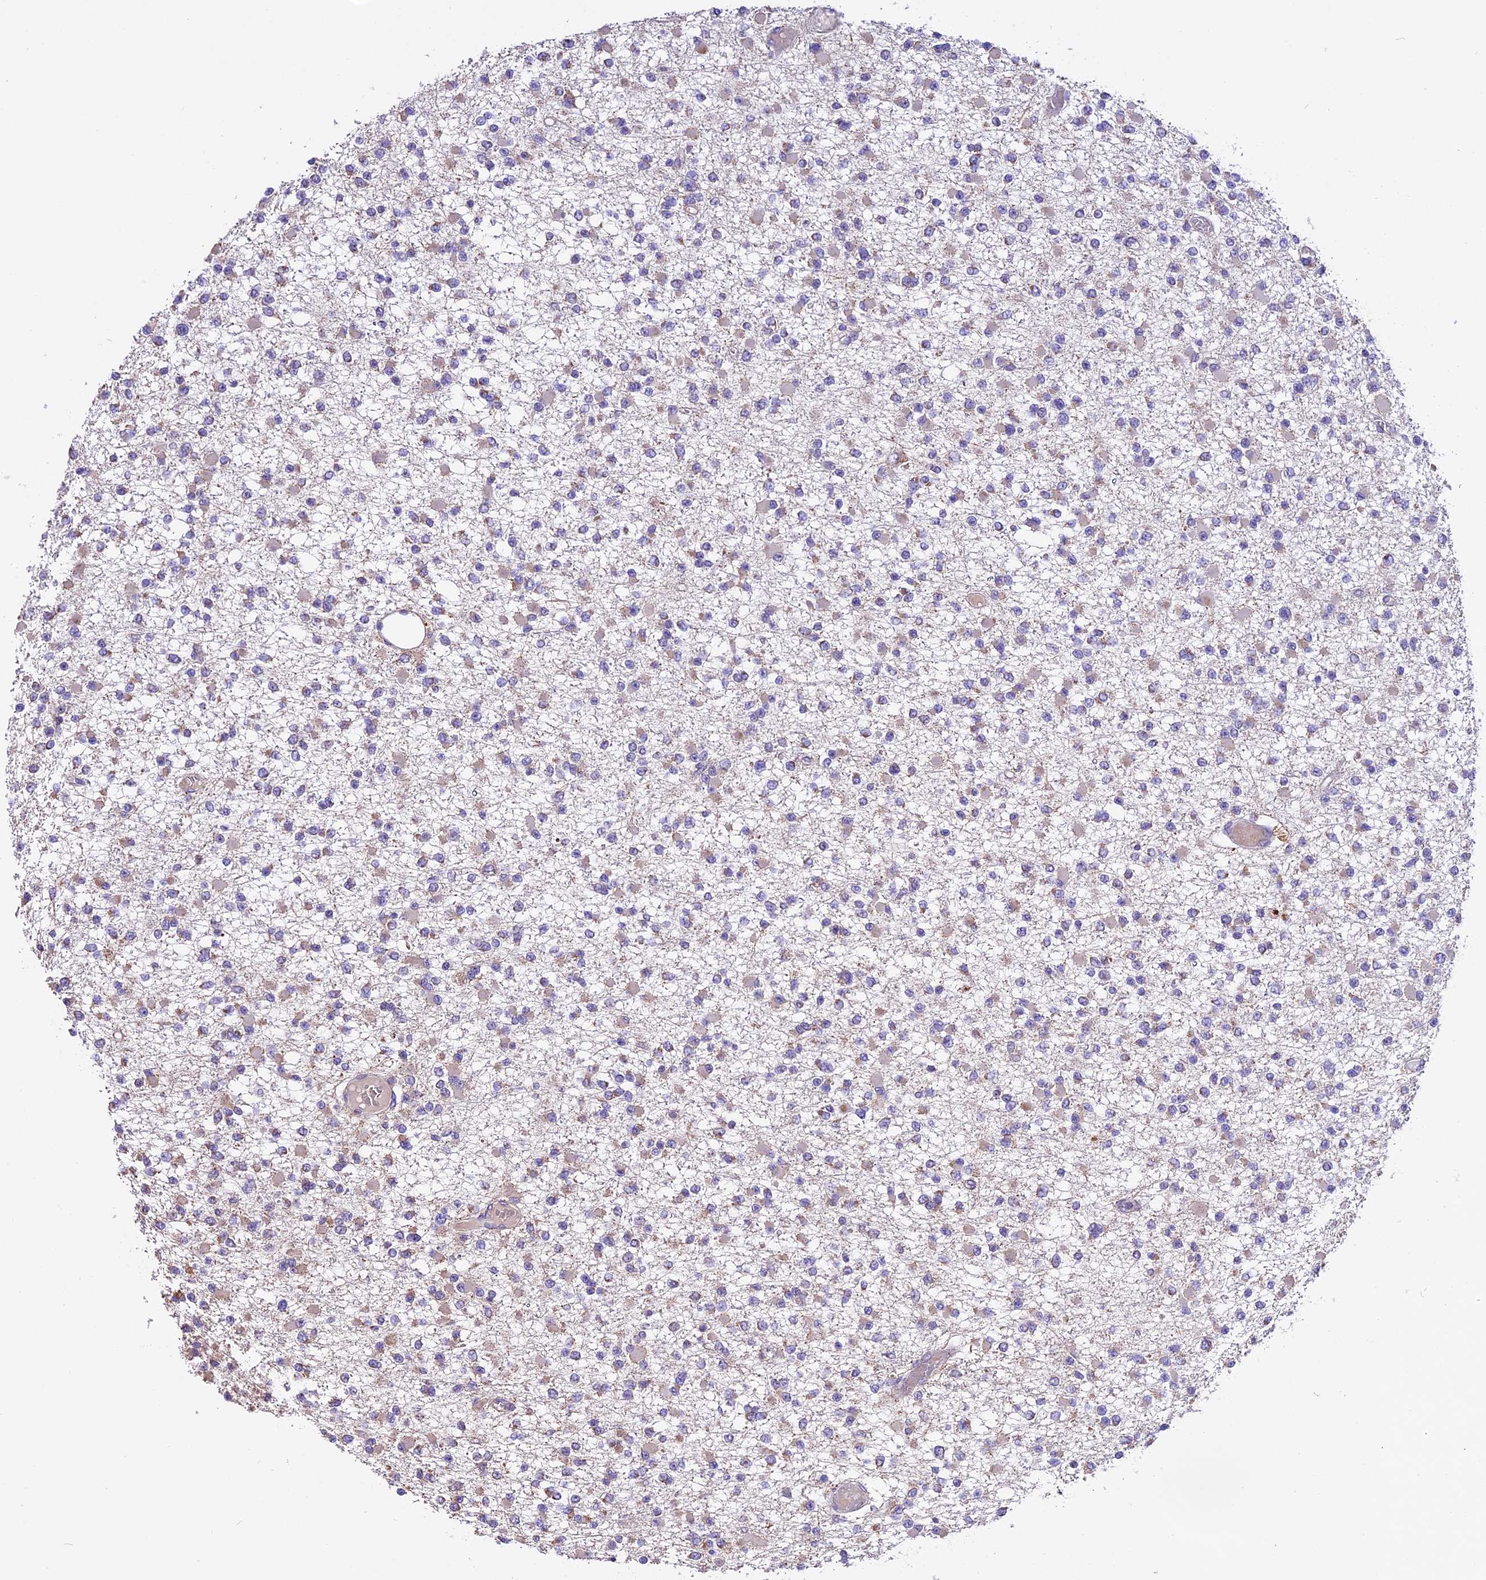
{"staining": {"intensity": "negative", "quantity": "none", "location": "none"}, "tissue": "glioma", "cell_type": "Tumor cells", "image_type": "cancer", "snomed": [{"axis": "morphology", "description": "Glioma, malignant, Low grade"}, {"axis": "topography", "description": "Brain"}], "caption": "Immunohistochemistry image of neoplastic tissue: human low-grade glioma (malignant) stained with DAB displays no significant protein positivity in tumor cells.", "gene": "DDX28", "patient": {"sex": "female", "age": 22}}